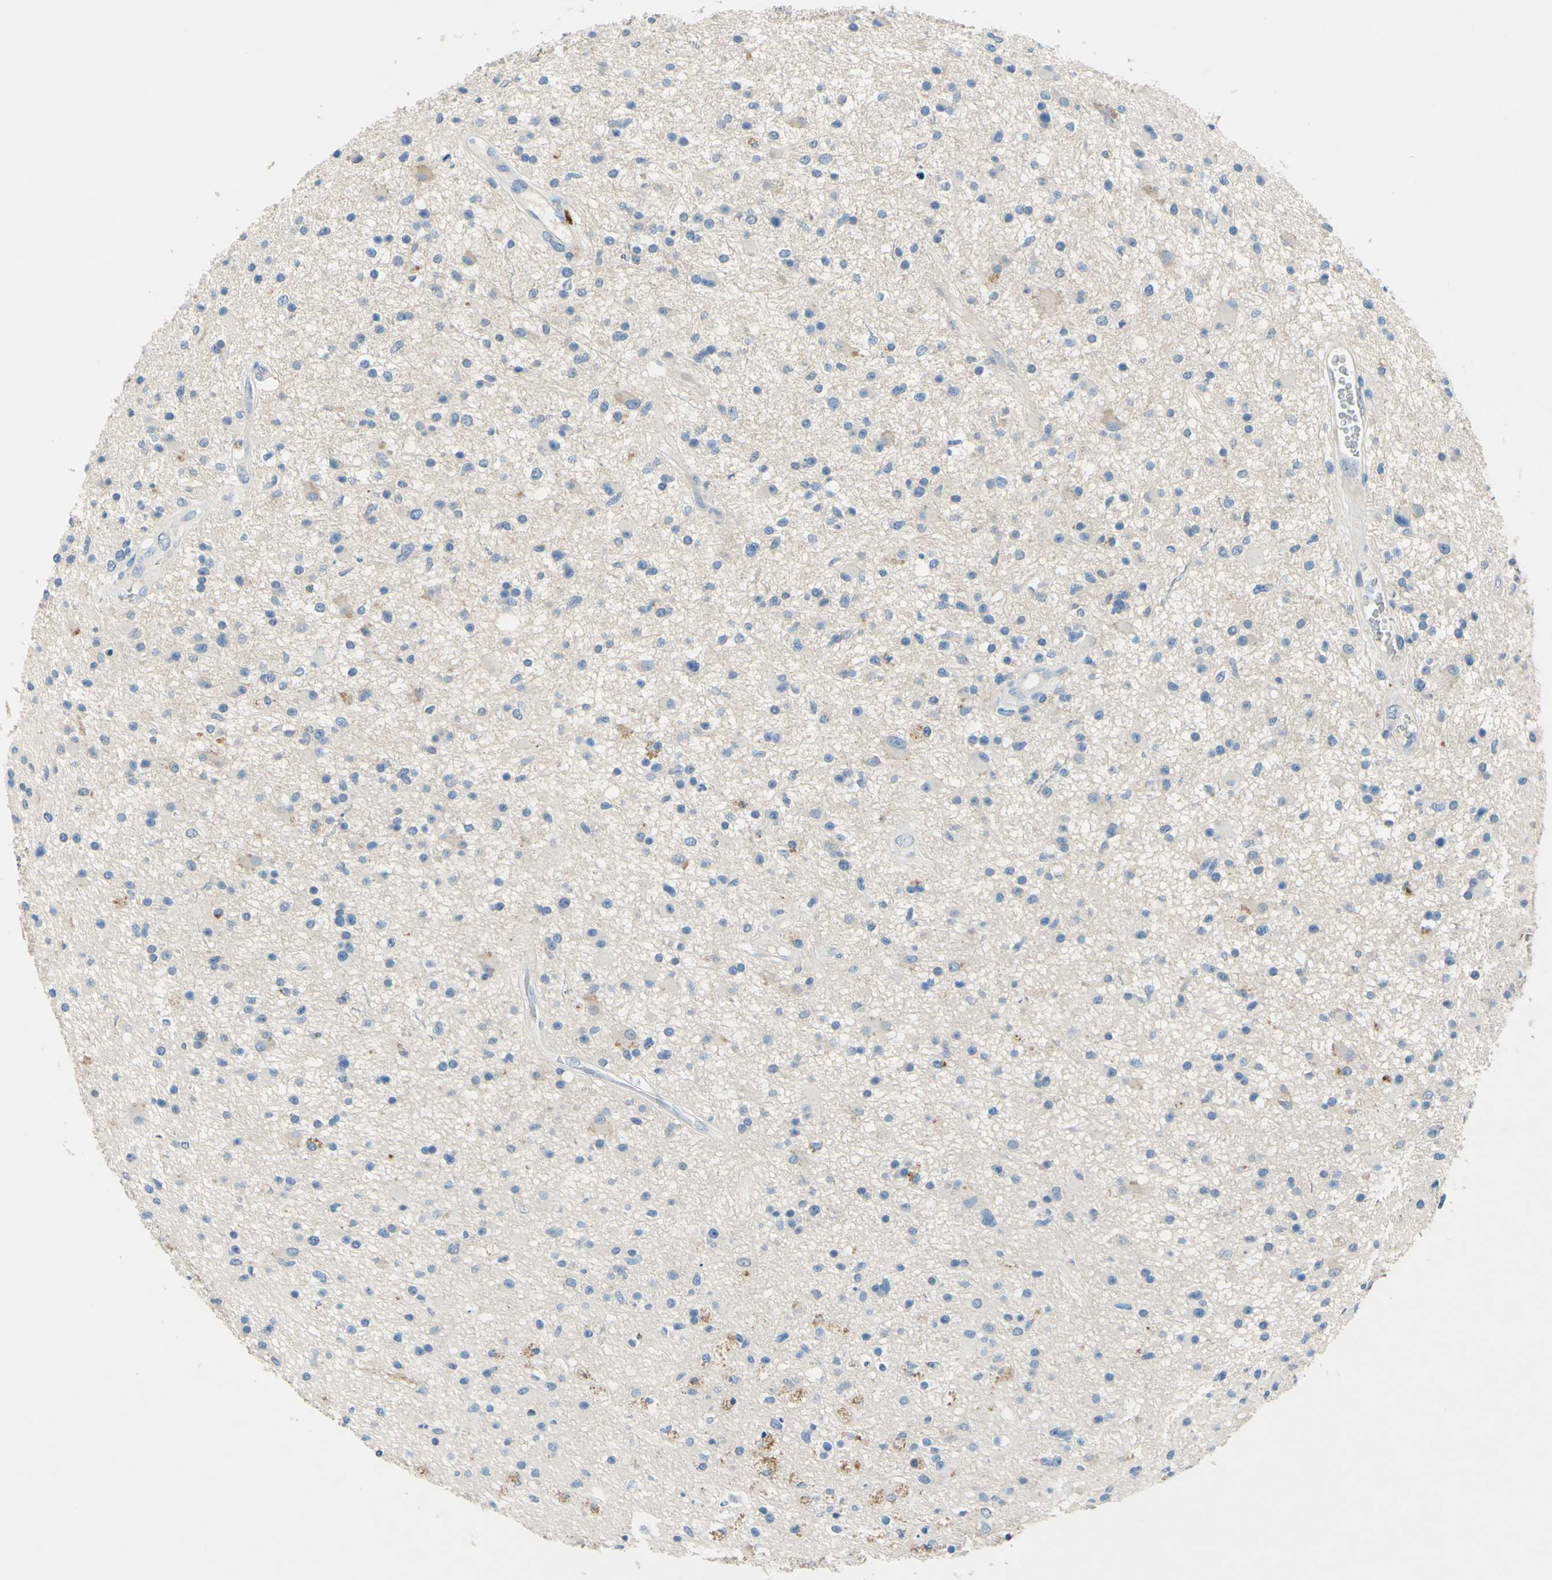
{"staining": {"intensity": "moderate", "quantity": "<25%", "location": "cytoplasmic/membranous"}, "tissue": "glioma", "cell_type": "Tumor cells", "image_type": "cancer", "snomed": [{"axis": "morphology", "description": "Glioma, malignant, High grade"}, {"axis": "topography", "description": "Brain"}], "caption": "Immunohistochemistry of human malignant high-grade glioma displays low levels of moderate cytoplasmic/membranous expression in about <25% of tumor cells.", "gene": "CDH10", "patient": {"sex": "male", "age": 33}}